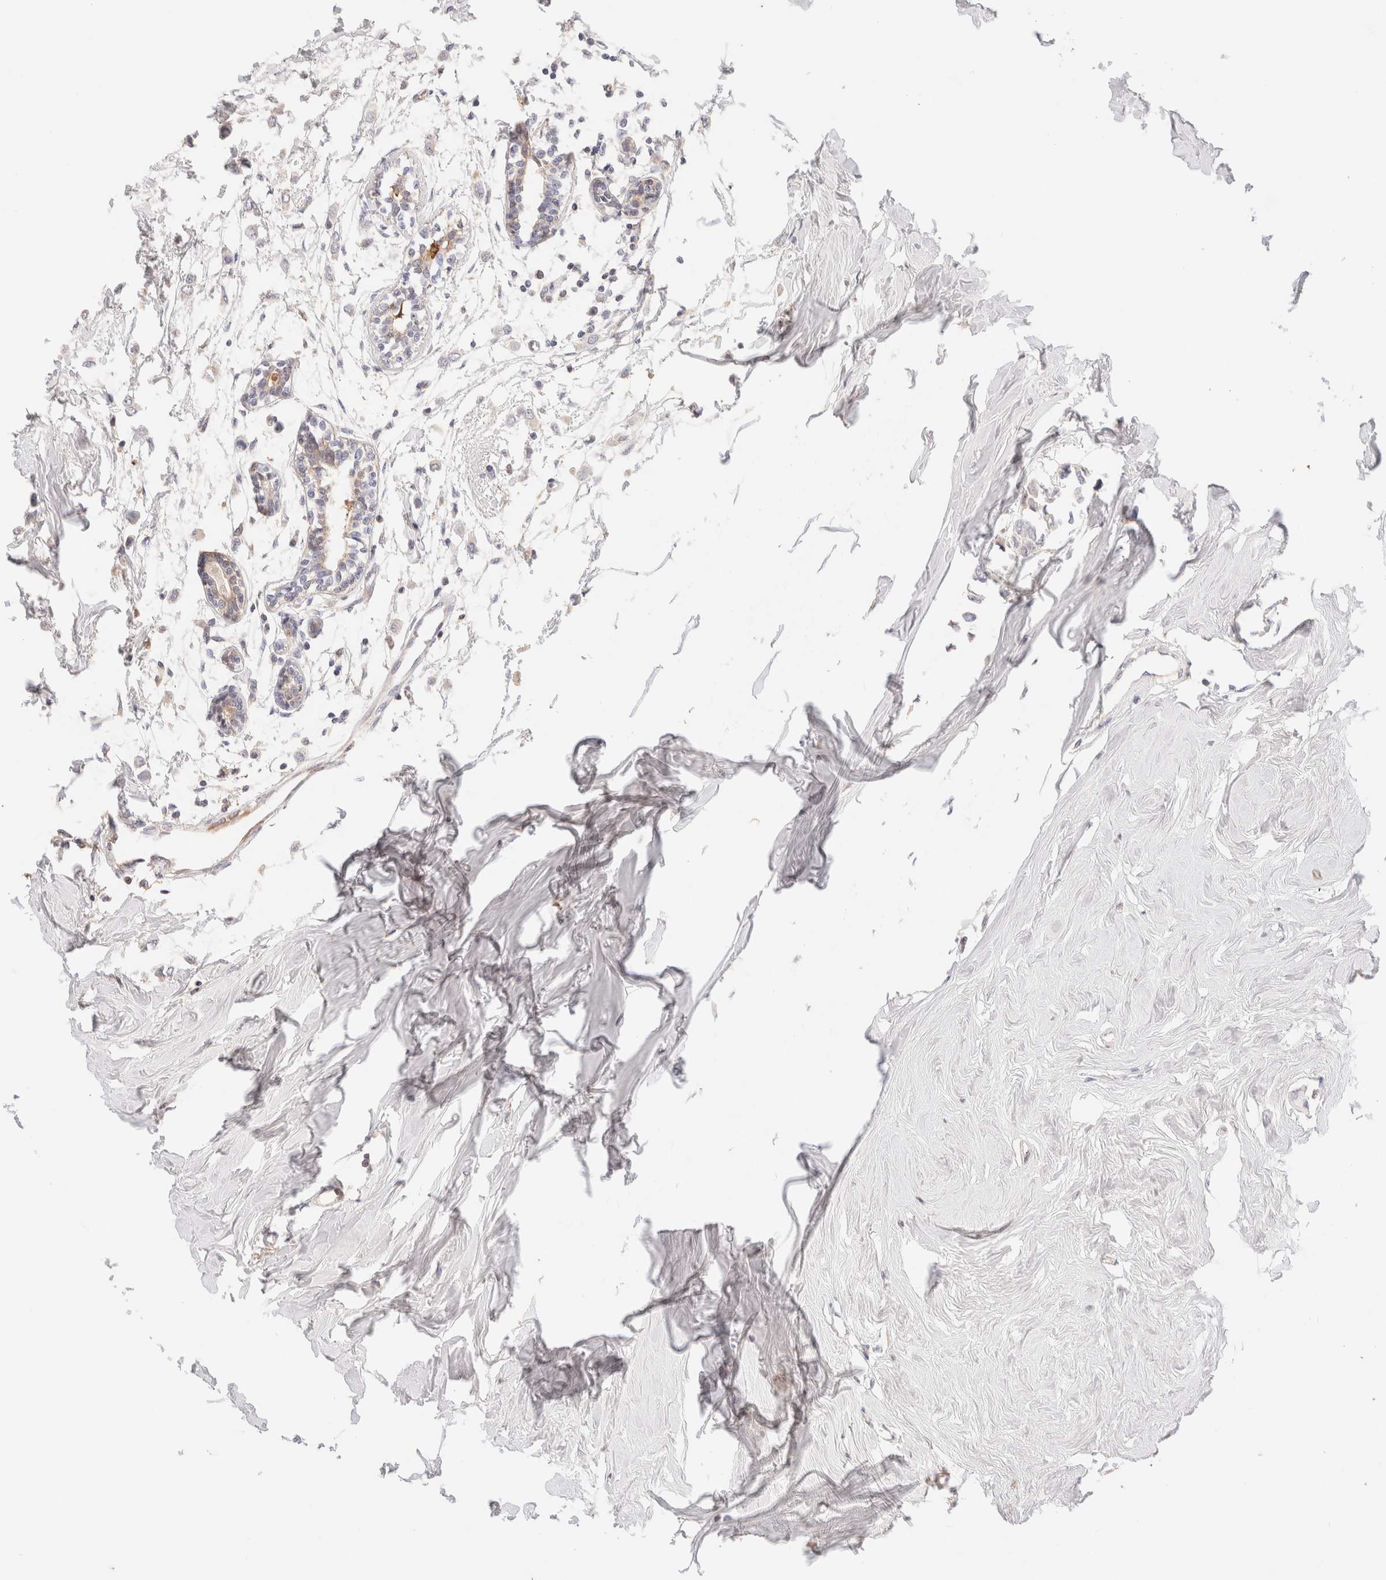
{"staining": {"intensity": "weak", "quantity": "<25%", "location": "cytoplasmic/membranous"}, "tissue": "breast cancer", "cell_type": "Tumor cells", "image_type": "cancer", "snomed": [{"axis": "morphology", "description": "Lobular carcinoma"}, {"axis": "topography", "description": "Breast"}], "caption": "Breast lobular carcinoma was stained to show a protein in brown. There is no significant staining in tumor cells.", "gene": "SCGB2A2", "patient": {"sex": "female", "age": 51}}